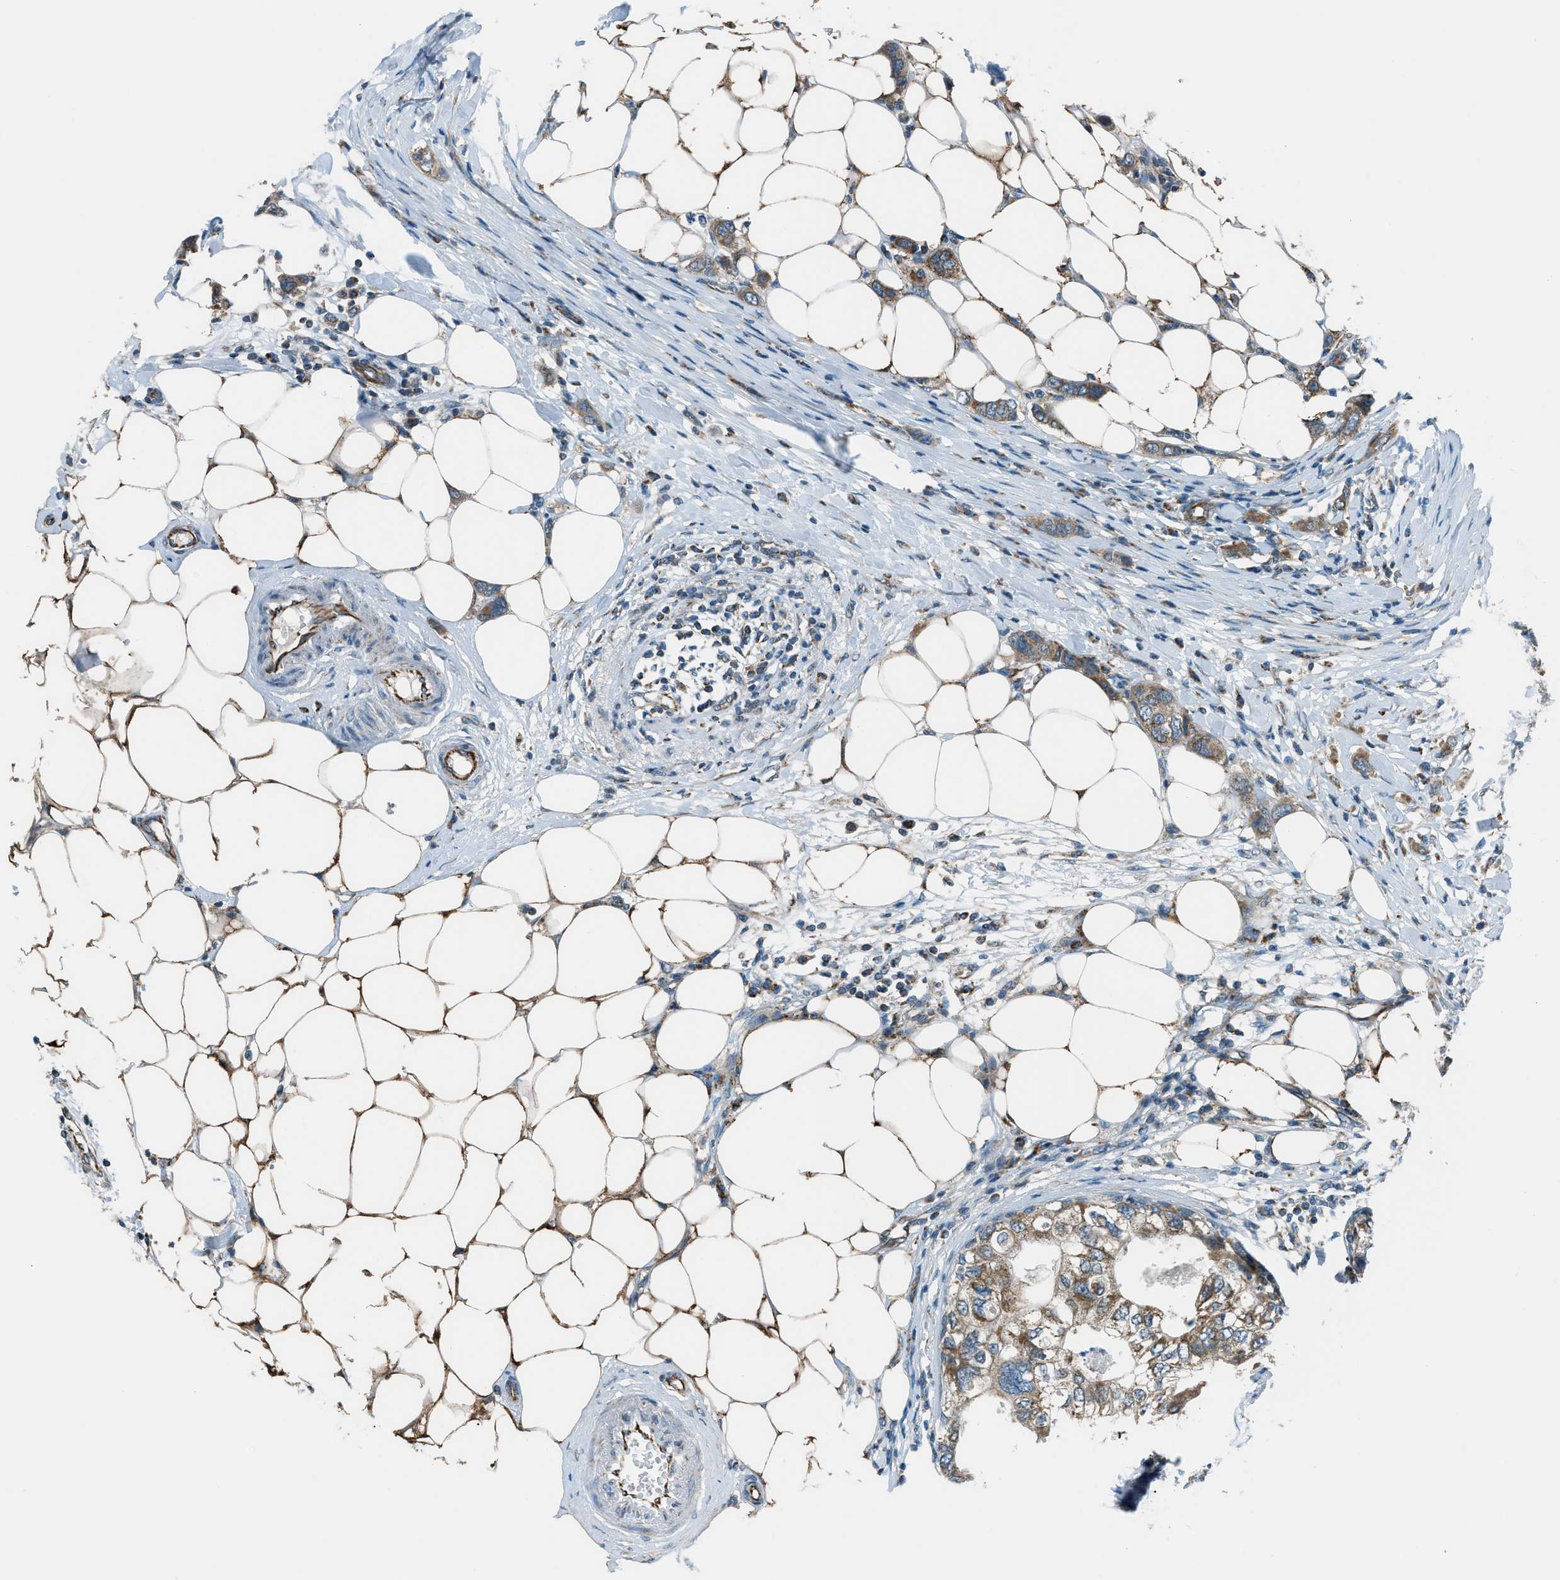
{"staining": {"intensity": "moderate", "quantity": ">75%", "location": "cytoplasmic/membranous"}, "tissue": "breast cancer", "cell_type": "Tumor cells", "image_type": "cancer", "snomed": [{"axis": "morphology", "description": "Duct carcinoma"}, {"axis": "topography", "description": "Breast"}], "caption": "Protein expression analysis of breast cancer (infiltrating ductal carcinoma) displays moderate cytoplasmic/membranous staining in approximately >75% of tumor cells.", "gene": "PIGG", "patient": {"sex": "female", "age": 50}}